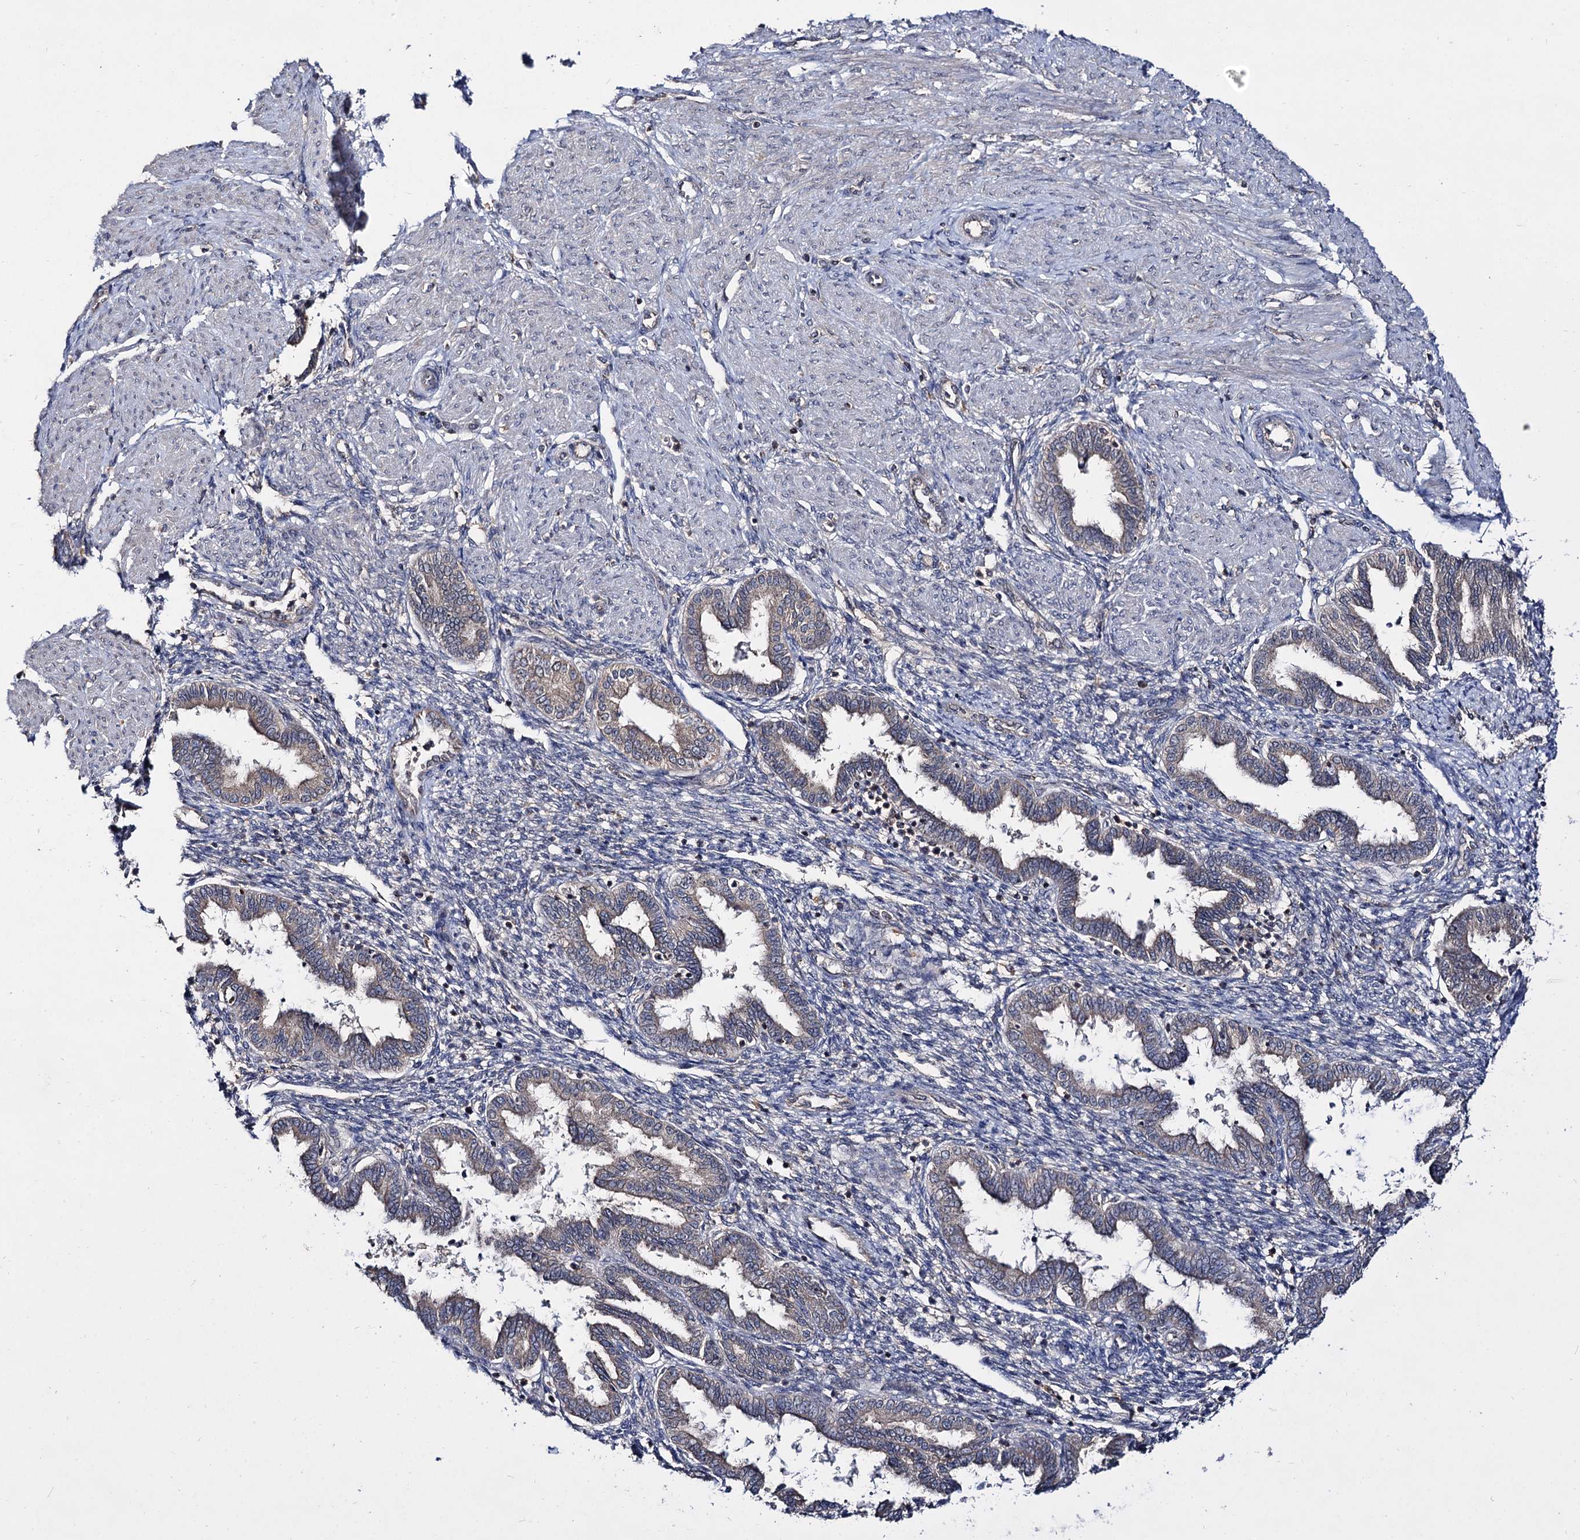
{"staining": {"intensity": "negative", "quantity": "none", "location": "none"}, "tissue": "endometrium", "cell_type": "Cells in endometrial stroma", "image_type": "normal", "snomed": [{"axis": "morphology", "description": "Normal tissue, NOS"}, {"axis": "topography", "description": "Endometrium"}], "caption": "This is a micrograph of immunohistochemistry staining of unremarkable endometrium, which shows no expression in cells in endometrial stroma. (DAB immunohistochemistry (IHC) visualized using brightfield microscopy, high magnification).", "gene": "ACTR6", "patient": {"sex": "female", "age": 33}}